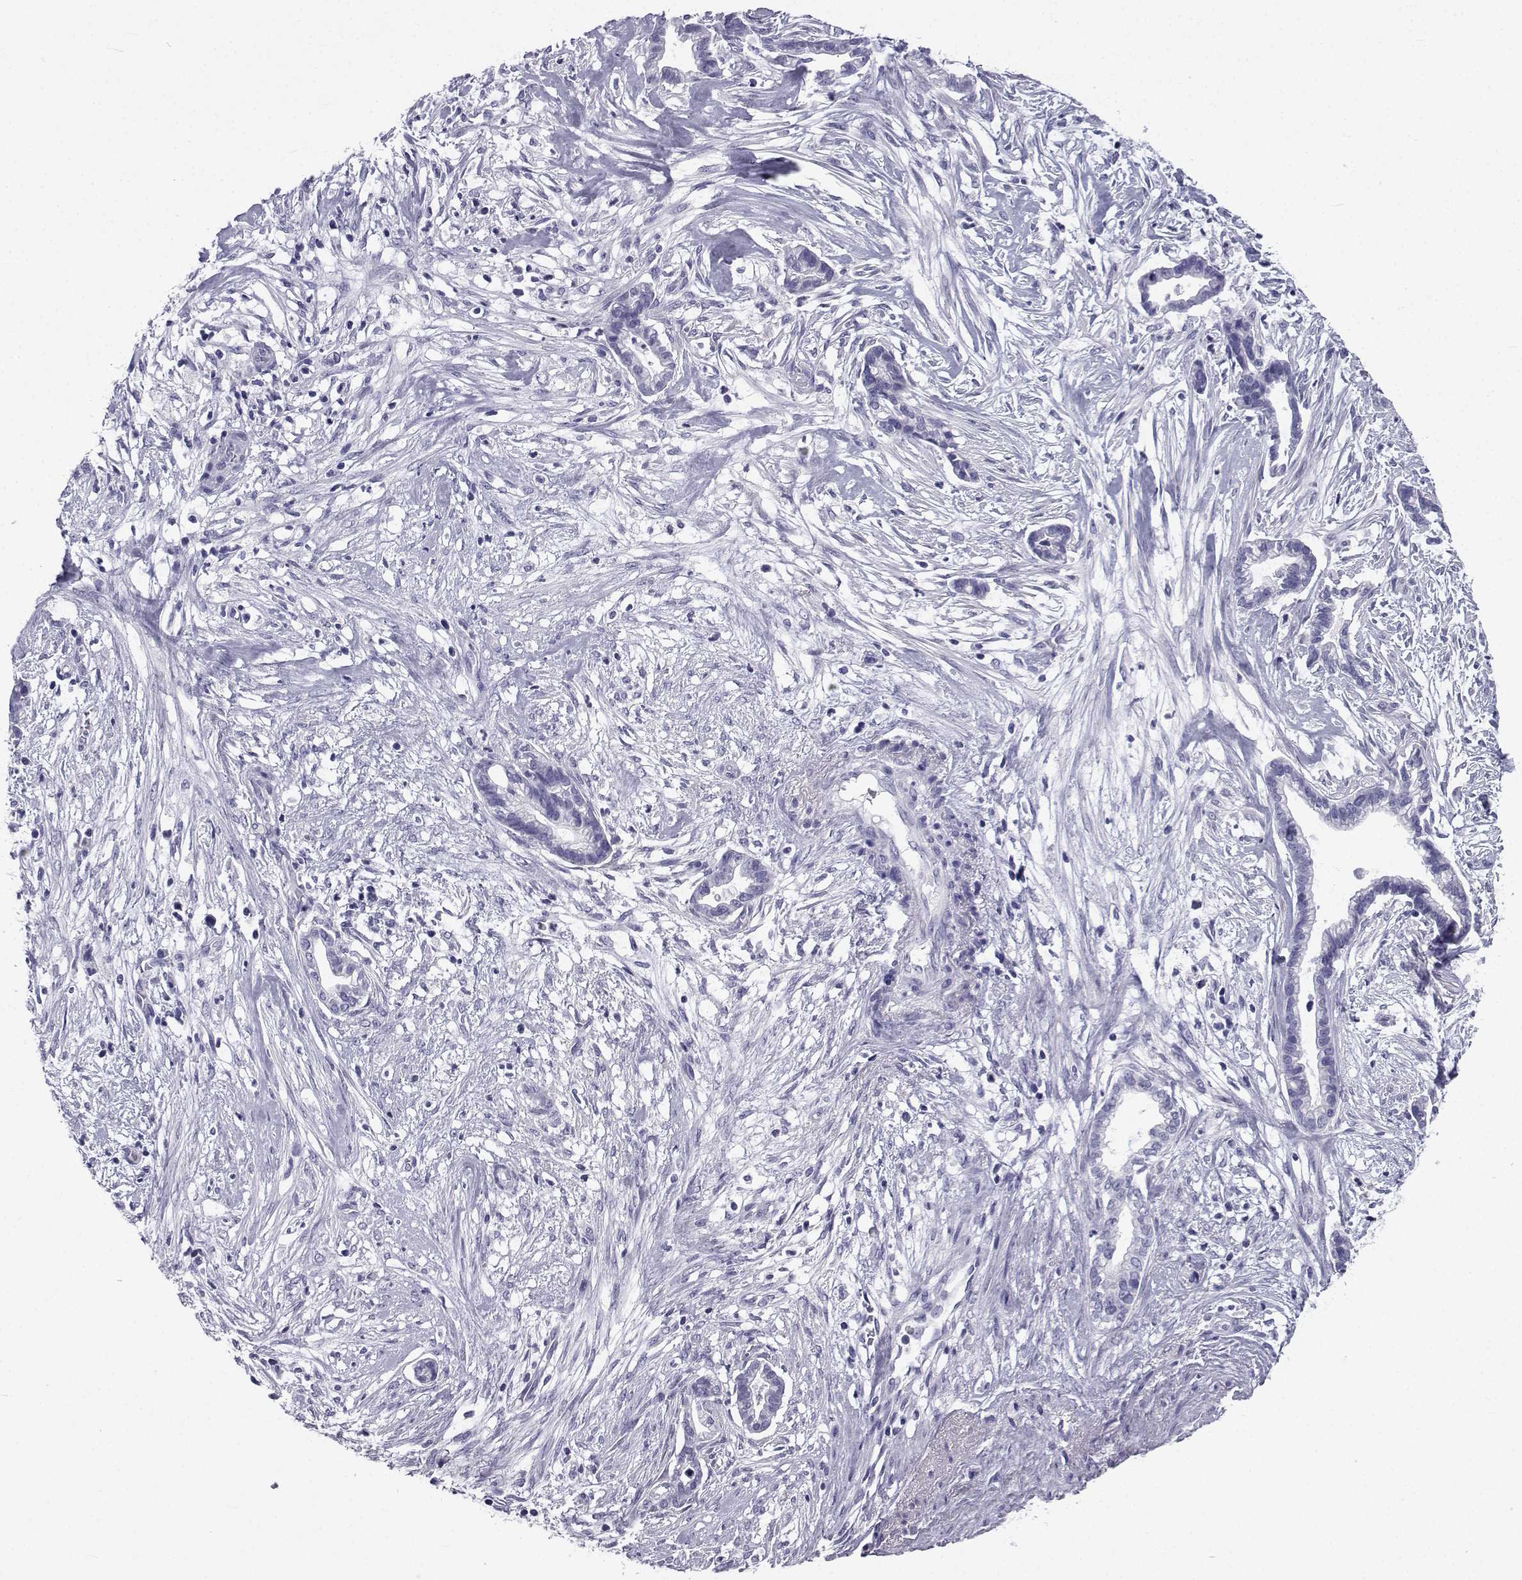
{"staining": {"intensity": "negative", "quantity": "none", "location": "none"}, "tissue": "cervical cancer", "cell_type": "Tumor cells", "image_type": "cancer", "snomed": [{"axis": "morphology", "description": "Adenocarcinoma, NOS"}, {"axis": "topography", "description": "Cervix"}], "caption": "Micrograph shows no significant protein positivity in tumor cells of adenocarcinoma (cervical).", "gene": "PCSK1N", "patient": {"sex": "female", "age": 62}}